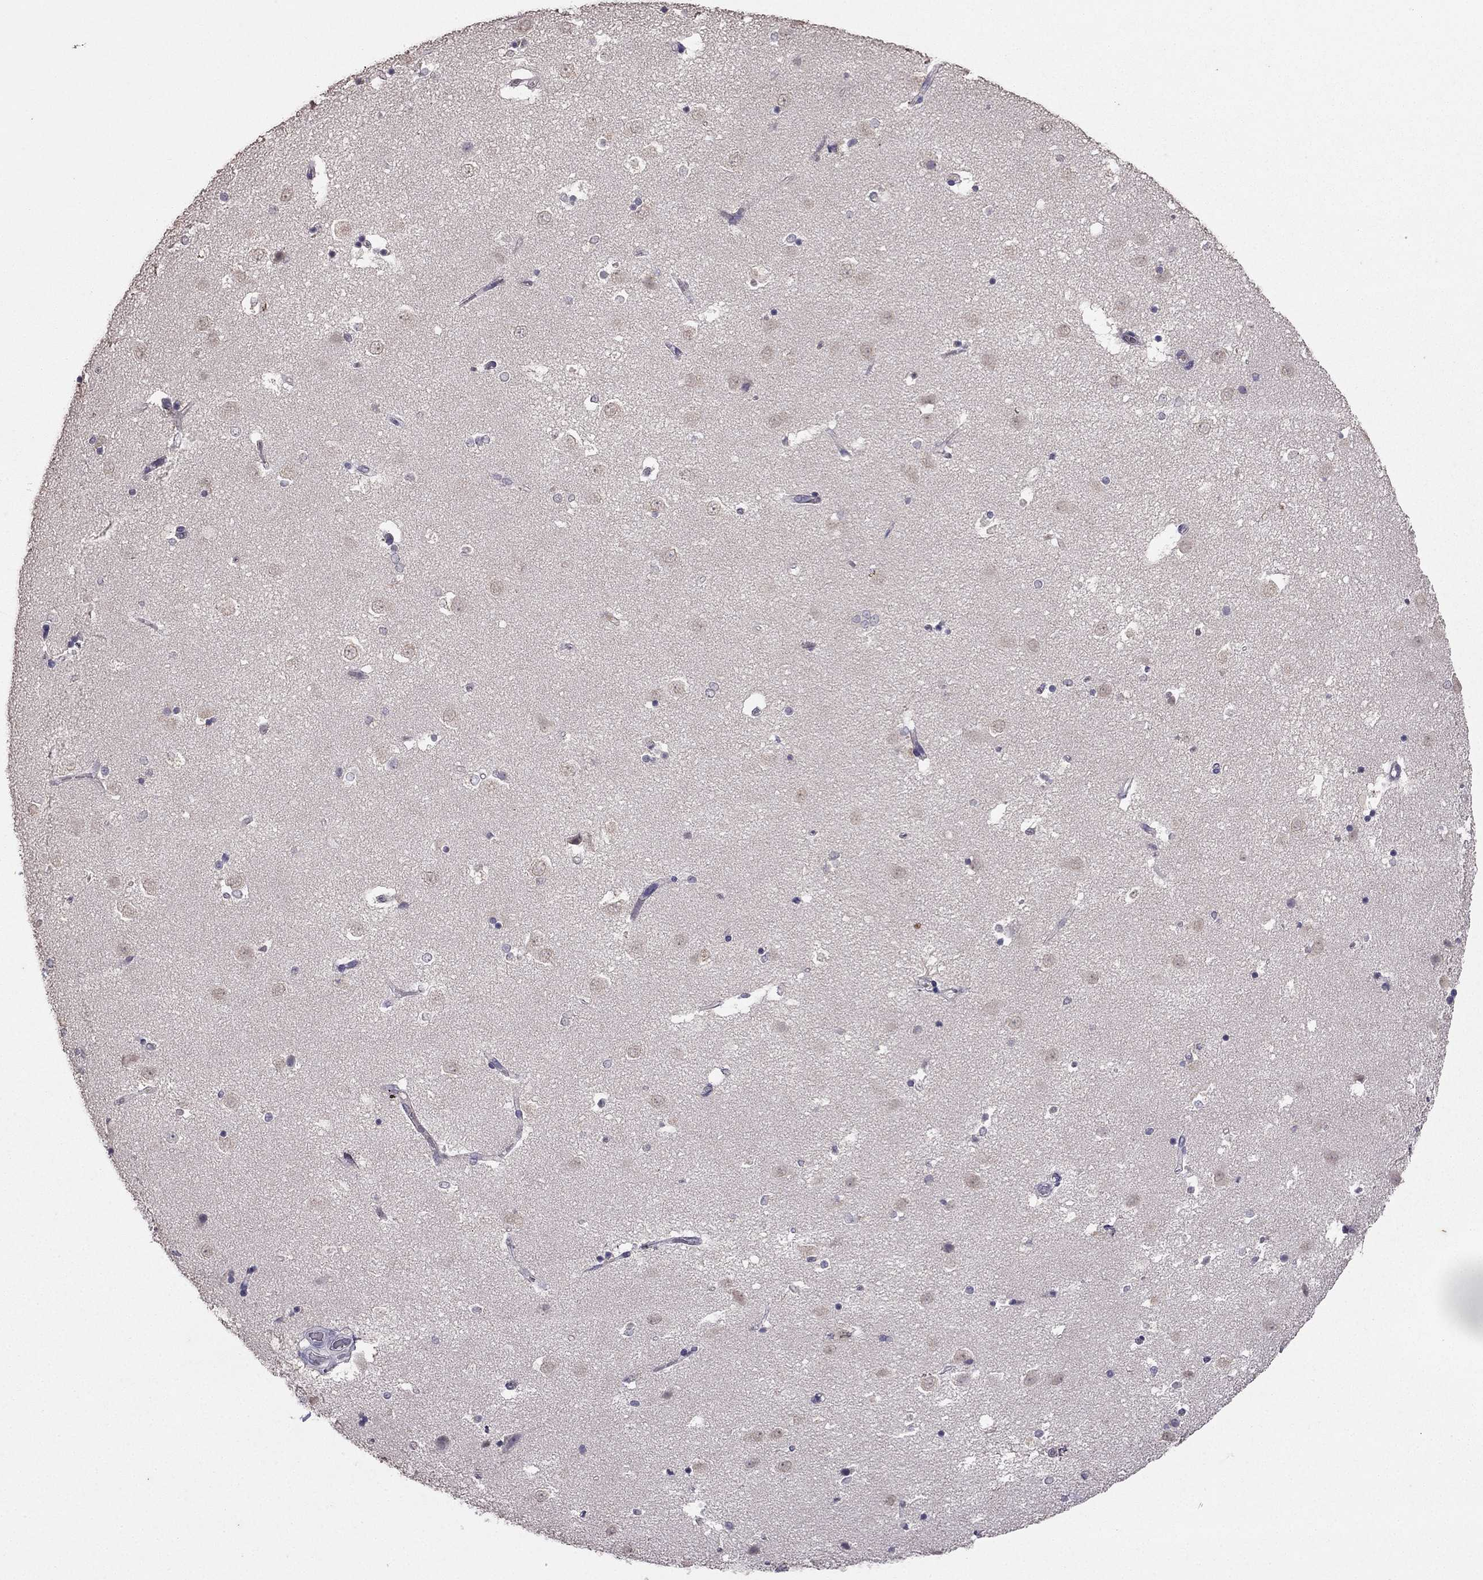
{"staining": {"intensity": "negative", "quantity": "none", "location": "none"}, "tissue": "caudate", "cell_type": "Glial cells", "image_type": "normal", "snomed": [{"axis": "morphology", "description": "Normal tissue, NOS"}, {"axis": "topography", "description": "Lateral ventricle wall"}], "caption": "The photomicrograph displays no staining of glial cells in benign caudate. (DAB (3,3'-diaminobenzidine) immunohistochemistry (IHC), high magnification).", "gene": "RFLNB", "patient": {"sex": "male", "age": 51}}